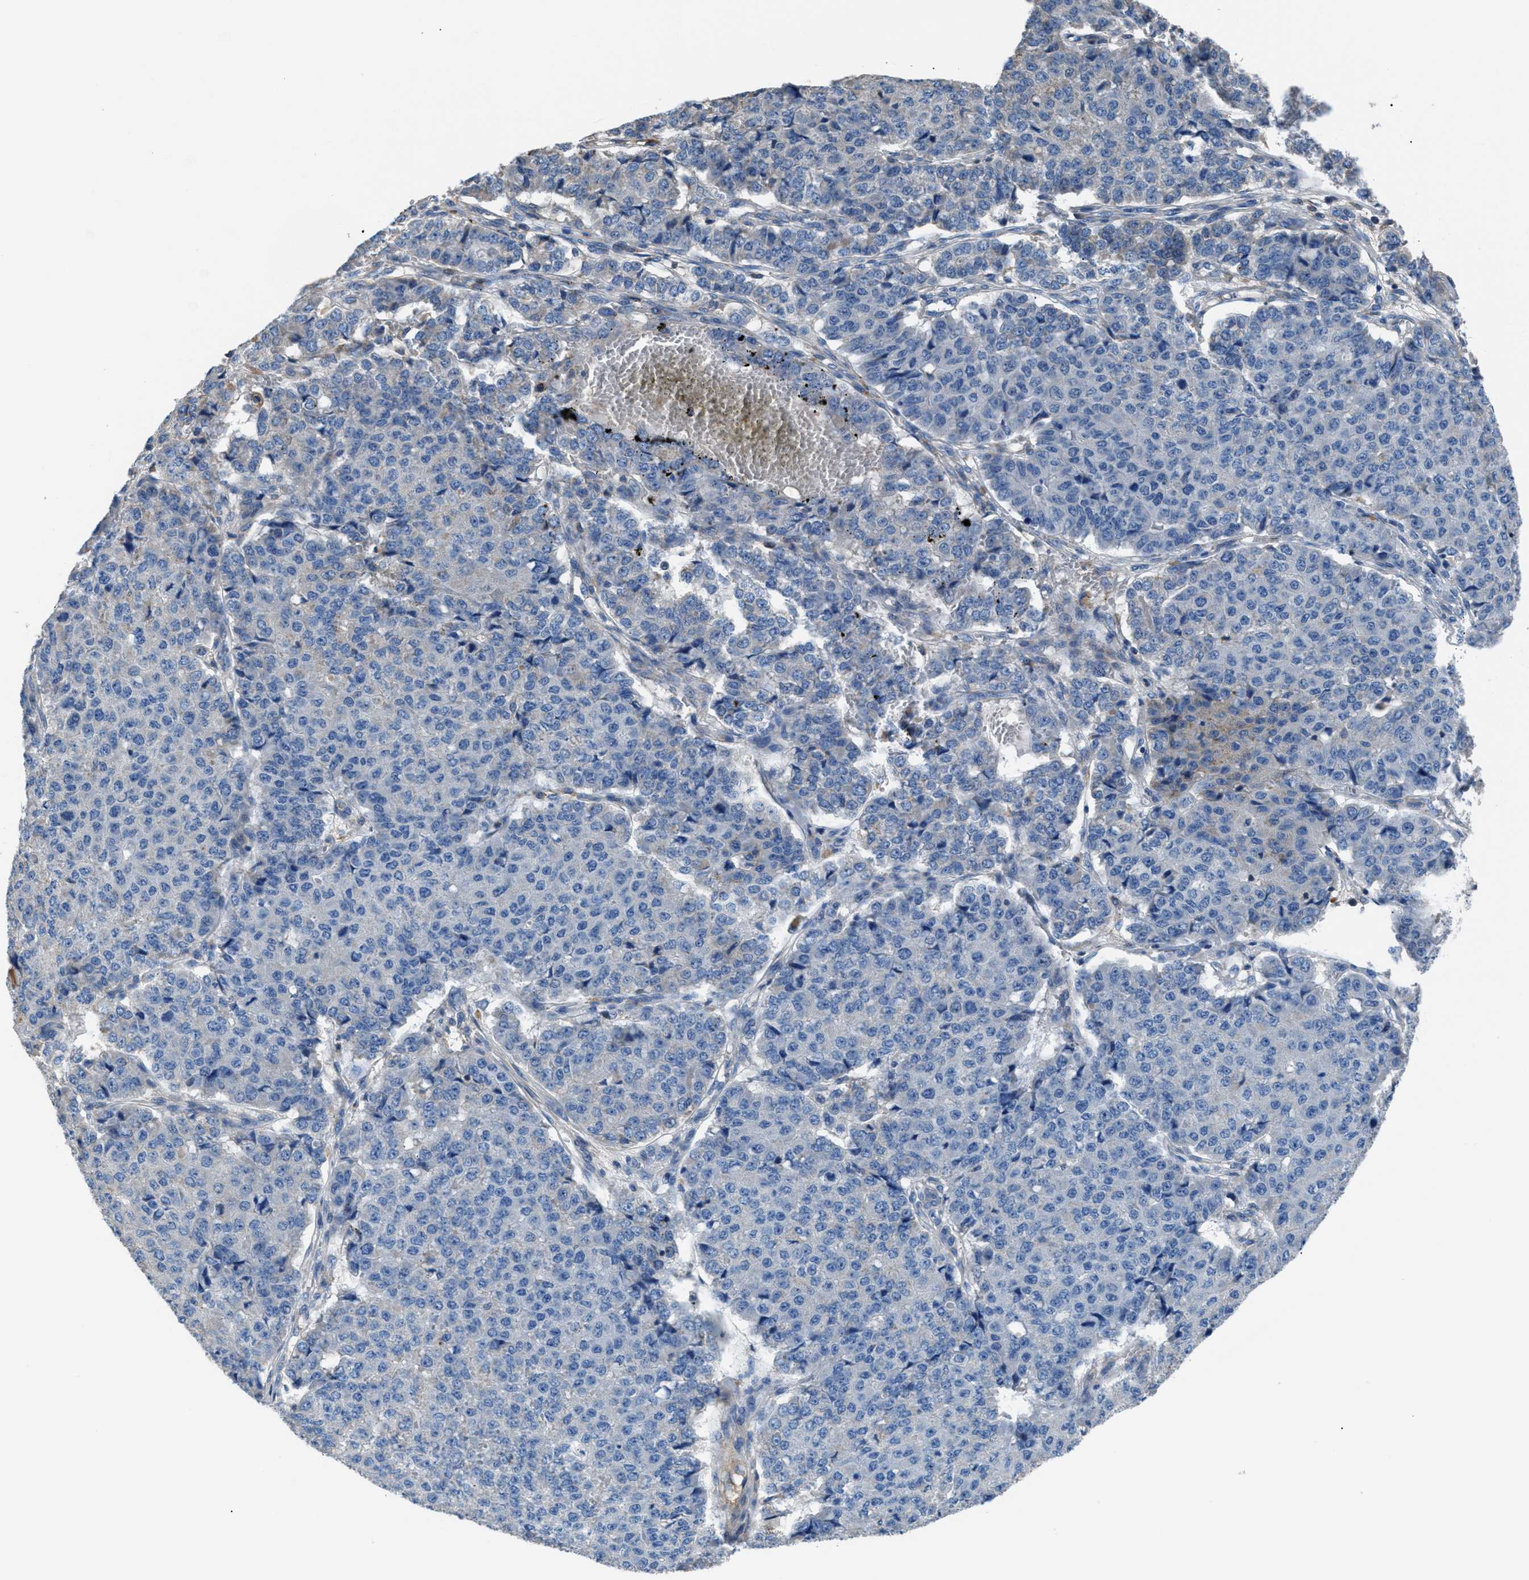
{"staining": {"intensity": "negative", "quantity": "none", "location": "none"}, "tissue": "pancreatic cancer", "cell_type": "Tumor cells", "image_type": "cancer", "snomed": [{"axis": "morphology", "description": "Adenocarcinoma, NOS"}, {"axis": "topography", "description": "Pancreas"}], "caption": "There is no significant positivity in tumor cells of adenocarcinoma (pancreatic).", "gene": "SGCZ", "patient": {"sex": "male", "age": 50}}